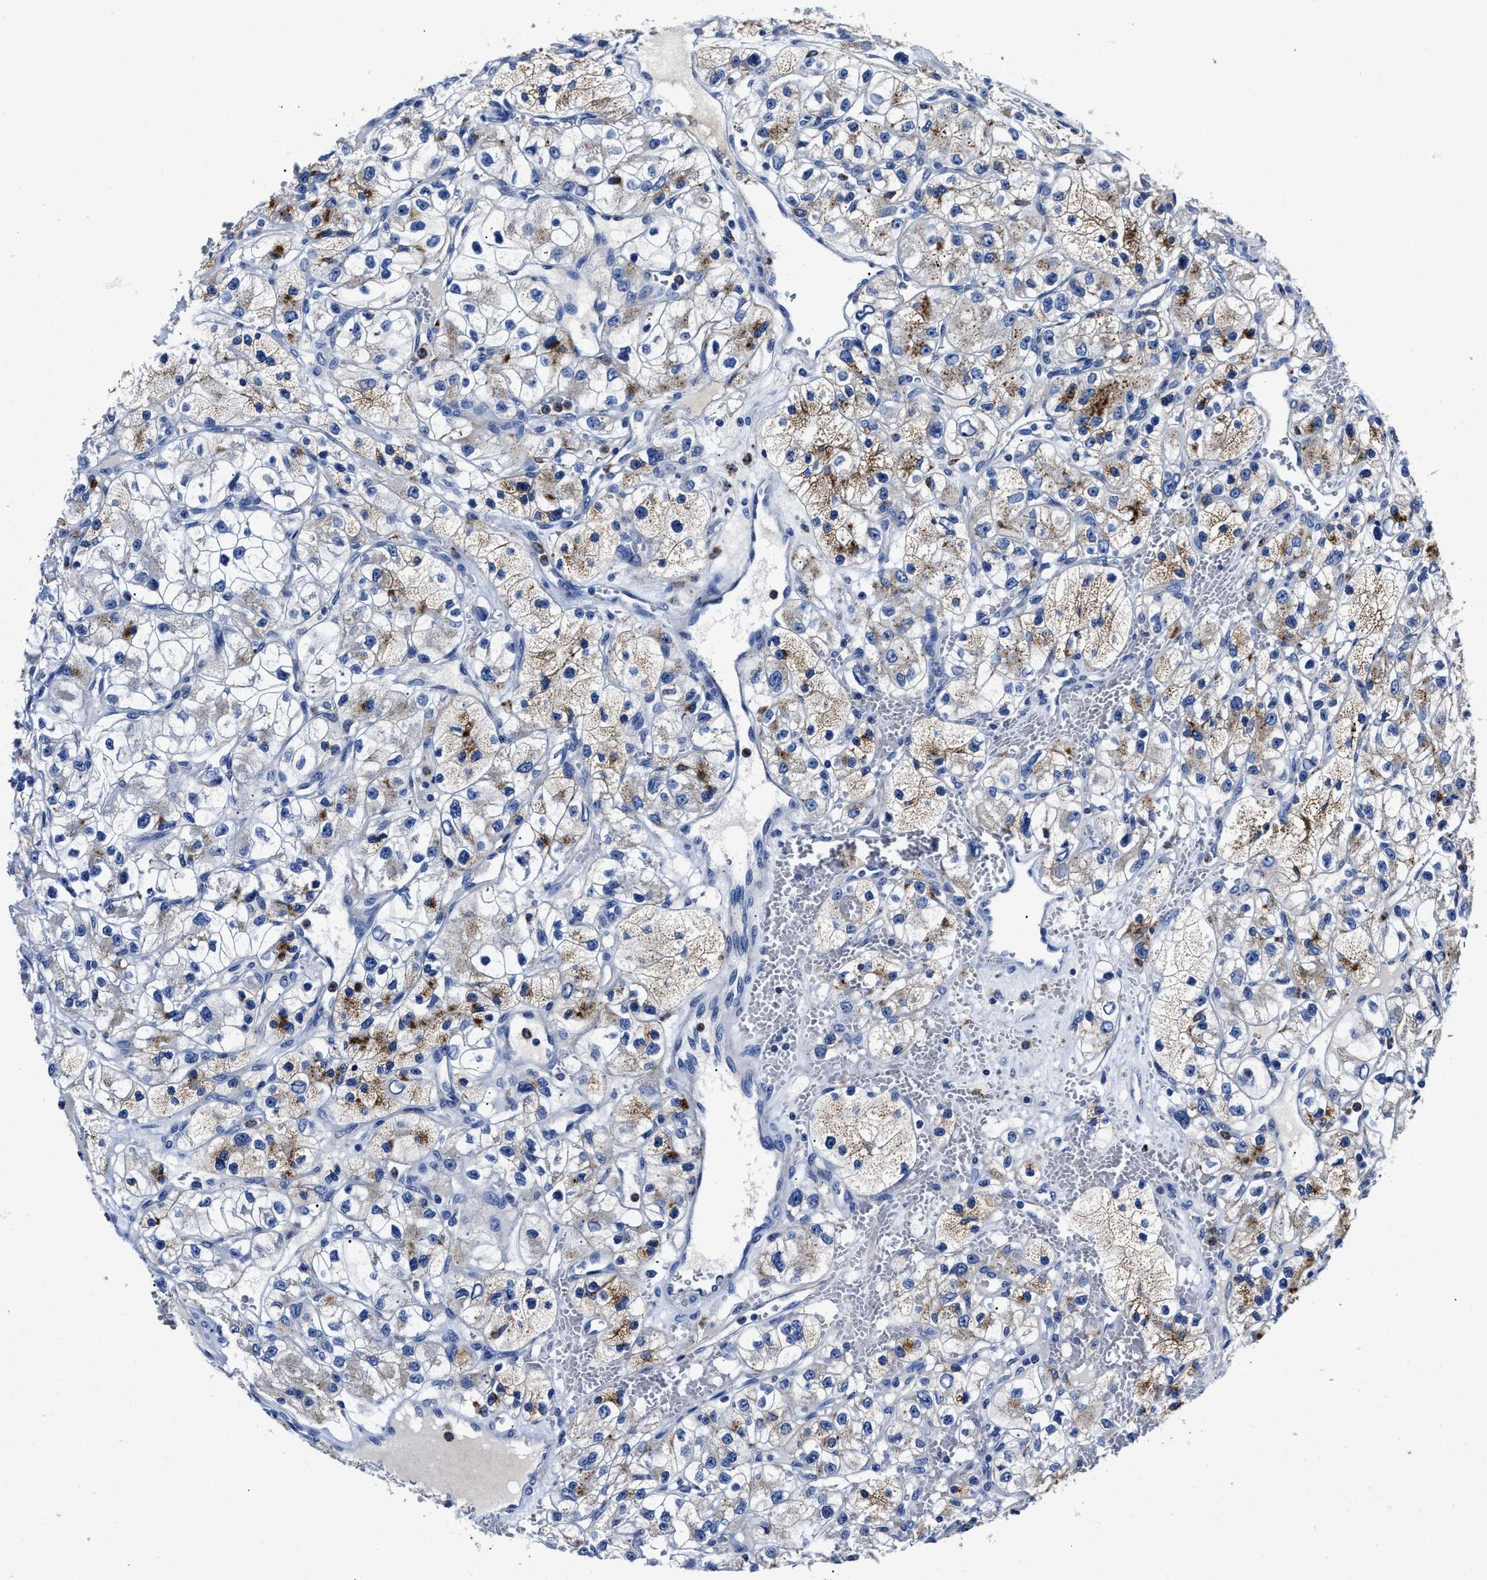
{"staining": {"intensity": "moderate", "quantity": "25%-75%", "location": "cytoplasmic/membranous"}, "tissue": "renal cancer", "cell_type": "Tumor cells", "image_type": "cancer", "snomed": [{"axis": "morphology", "description": "Adenocarcinoma, NOS"}, {"axis": "topography", "description": "Kidney"}], "caption": "Immunohistochemical staining of renal cancer (adenocarcinoma) reveals moderate cytoplasmic/membranous protein positivity in approximately 25%-75% of tumor cells. The staining was performed using DAB to visualize the protein expression in brown, while the nuclei were stained in blue with hematoxylin (Magnification: 20x).", "gene": "LAMTOR4", "patient": {"sex": "female", "age": 57}}